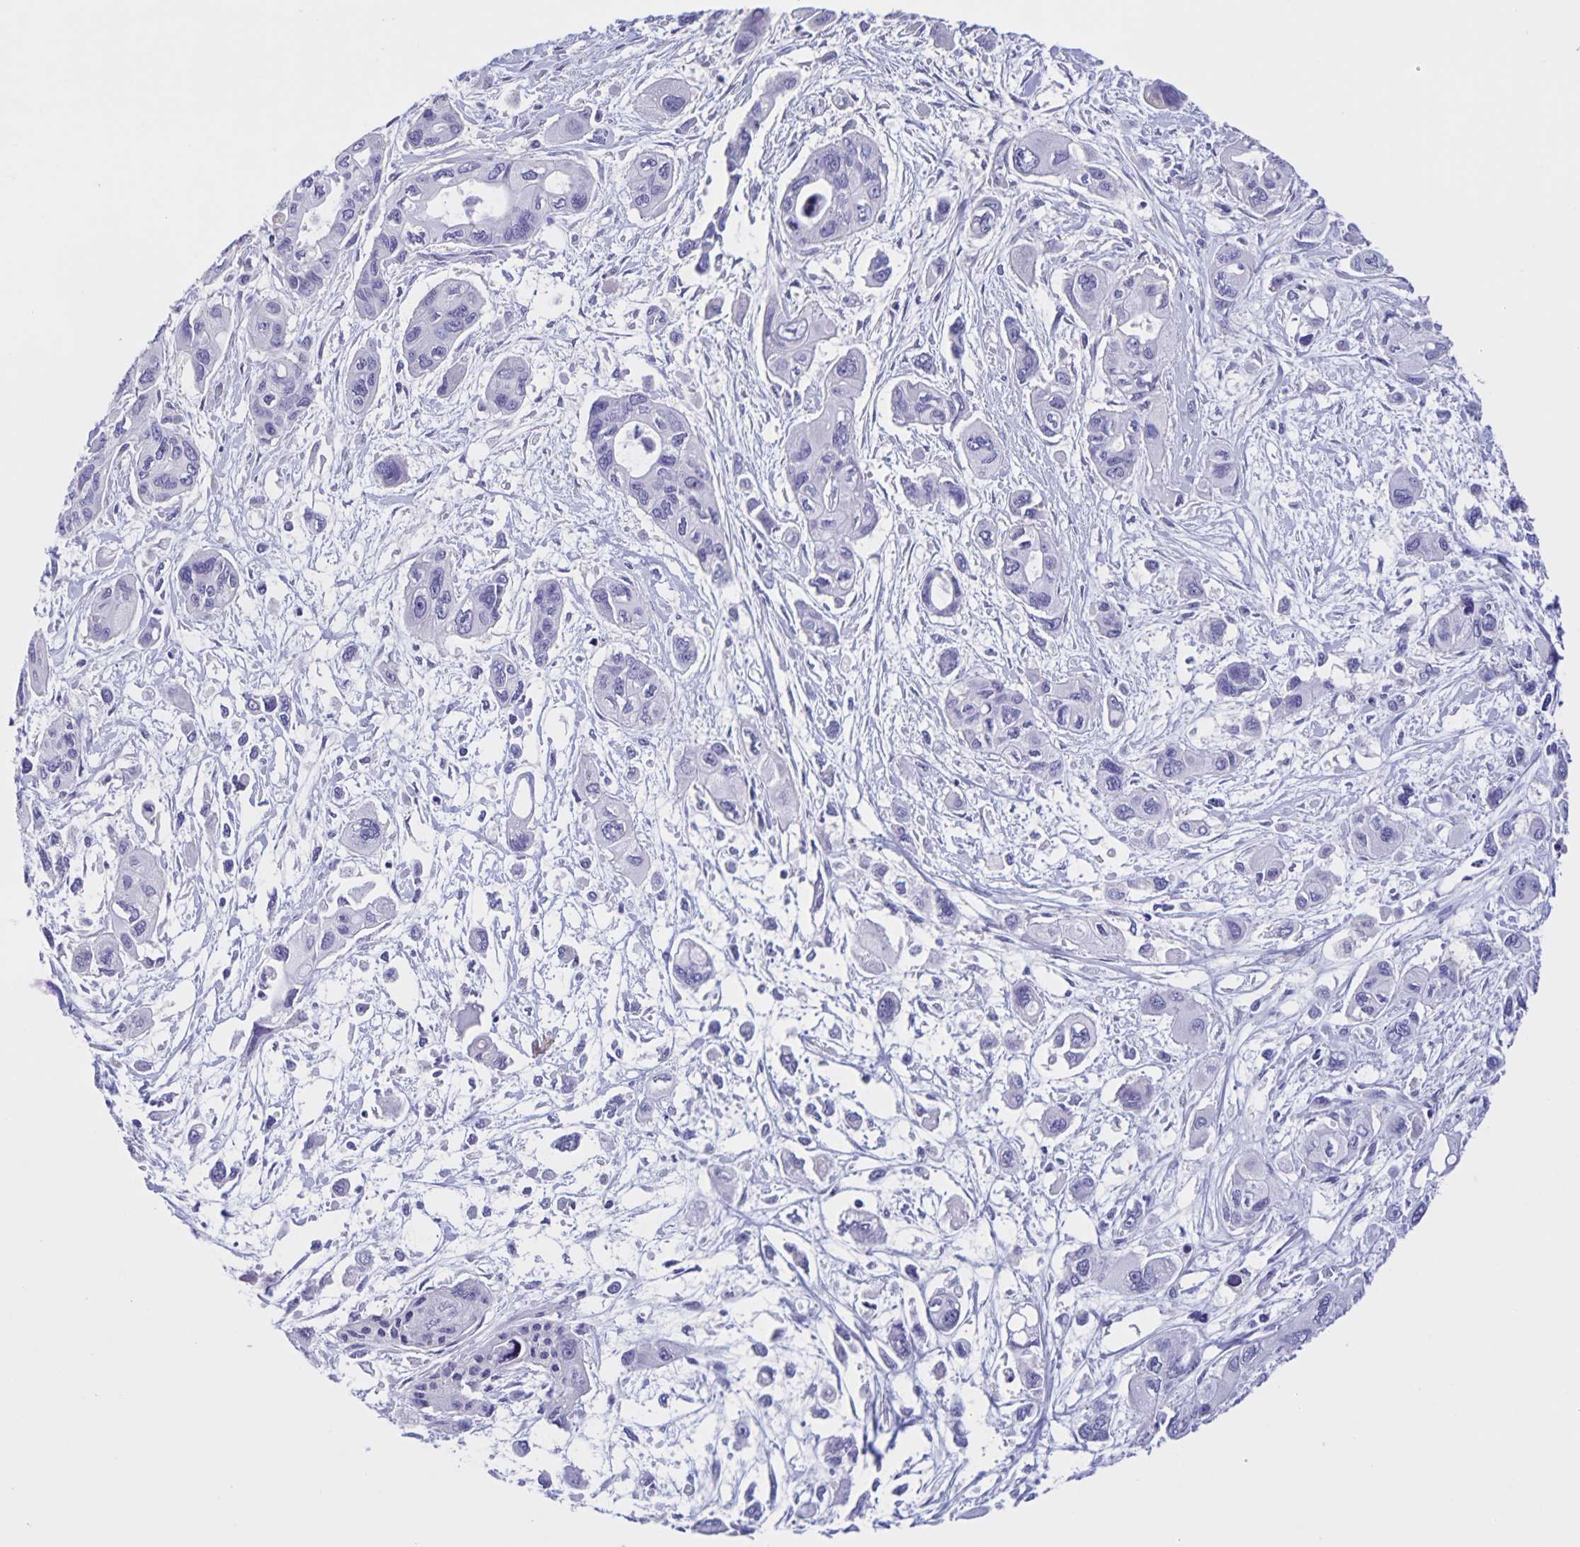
{"staining": {"intensity": "negative", "quantity": "none", "location": "none"}, "tissue": "pancreatic cancer", "cell_type": "Tumor cells", "image_type": "cancer", "snomed": [{"axis": "morphology", "description": "Adenocarcinoma, NOS"}, {"axis": "topography", "description": "Pancreas"}], "caption": "An image of pancreatic cancer (adenocarcinoma) stained for a protein exhibits no brown staining in tumor cells. (DAB (3,3'-diaminobenzidine) immunohistochemistry (IHC), high magnification).", "gene": "DMGDH", "patient": {"sex": "female", "age": 47}}